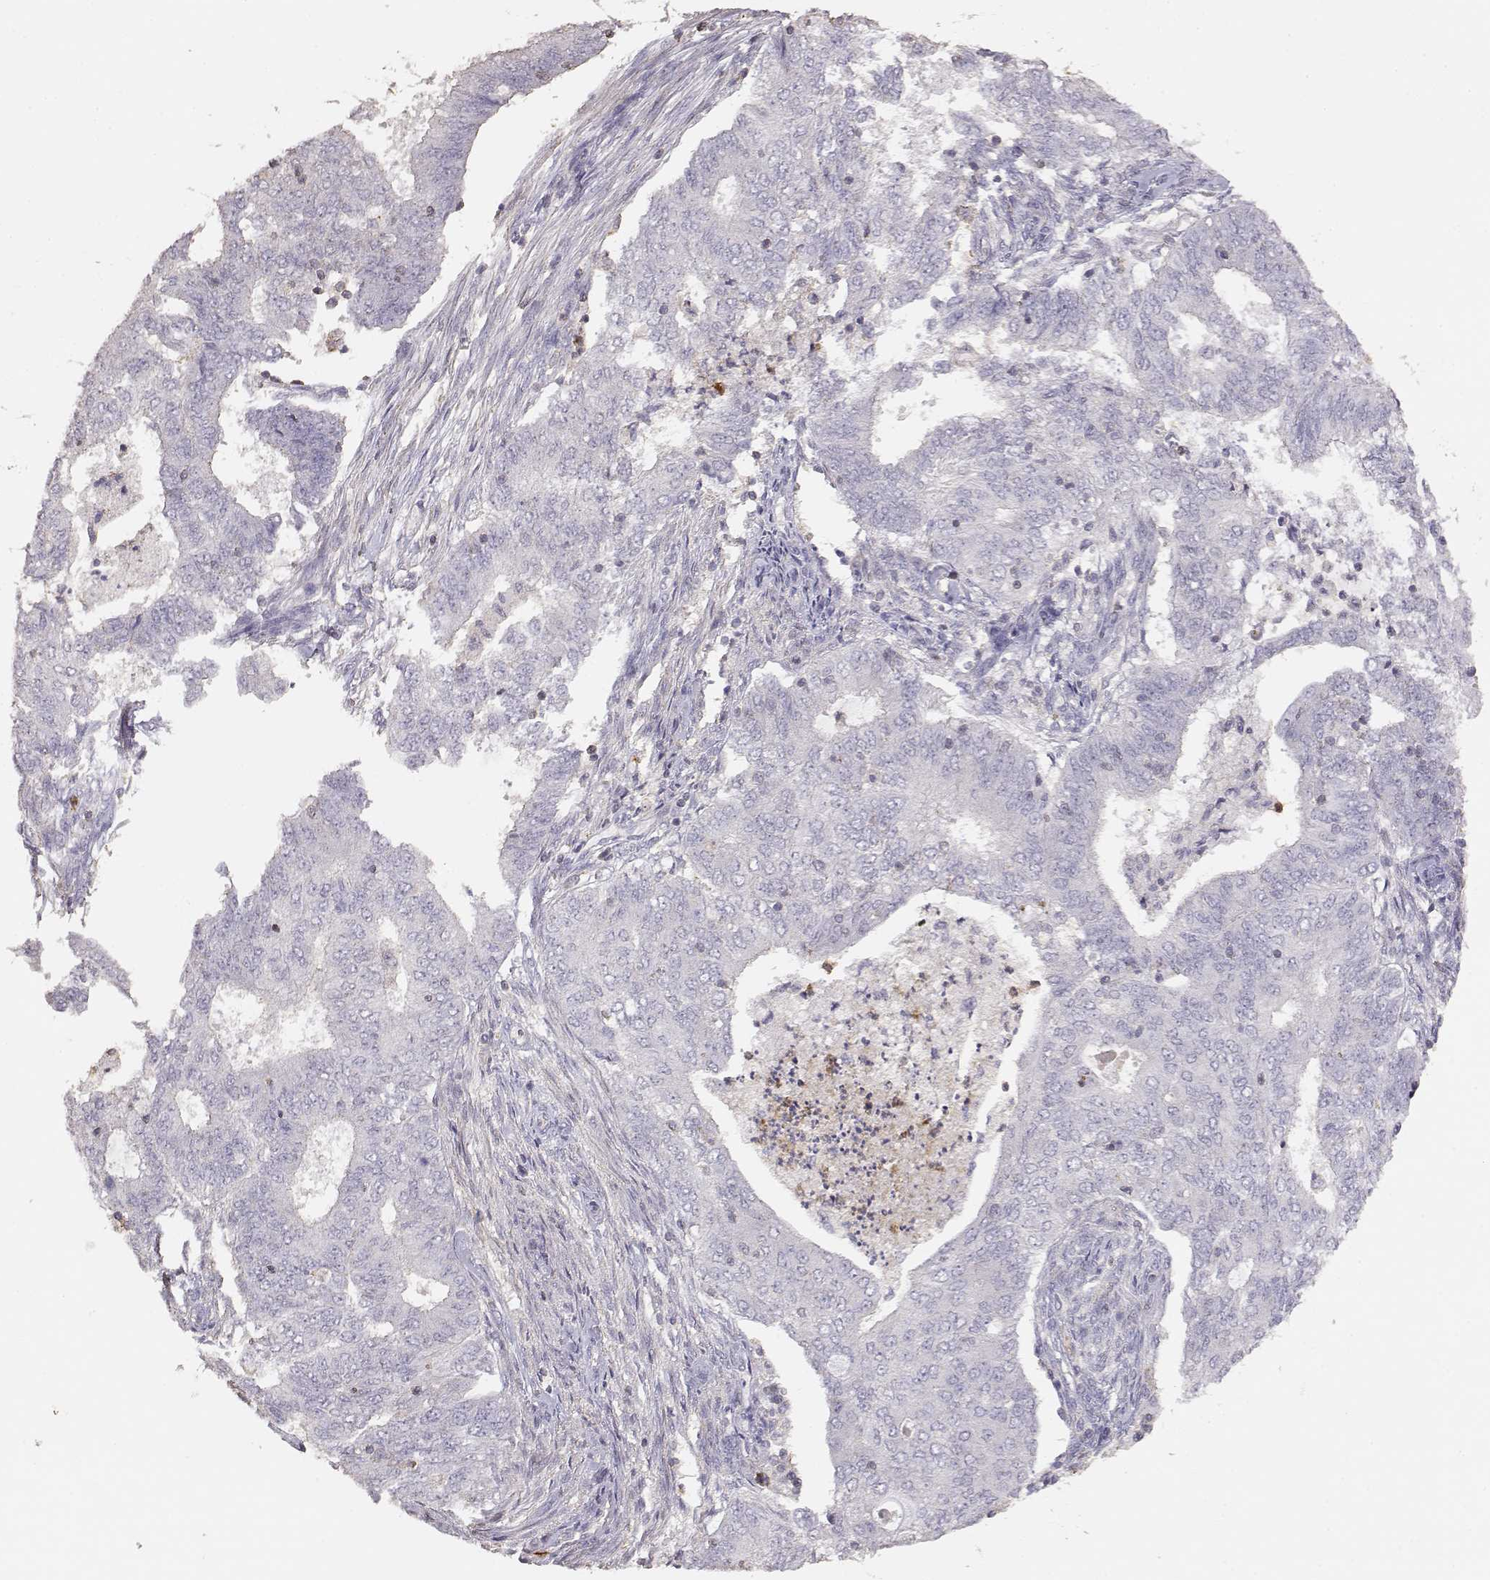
{"staining": {"intensity": "negative", "quantity": "none", "location": "none"}, "tissue": "endometrial cancer", "cell_type": "Tumor cells", "image_type": "cancer", "snomed": [{"axis": "morphology", "description": "Adenocarcinoma, NOS"}, {"axis": "topography", "description": "Endometrium"}], "caption": "High power microscopy micrograph of an IHC histopathology image of endometrial cancer (adenocarcinoma), revealing no significant positivity in tumor cells.", "gene": "TNFRSF10C", "patient": {"sex": "female", "age": 62}}